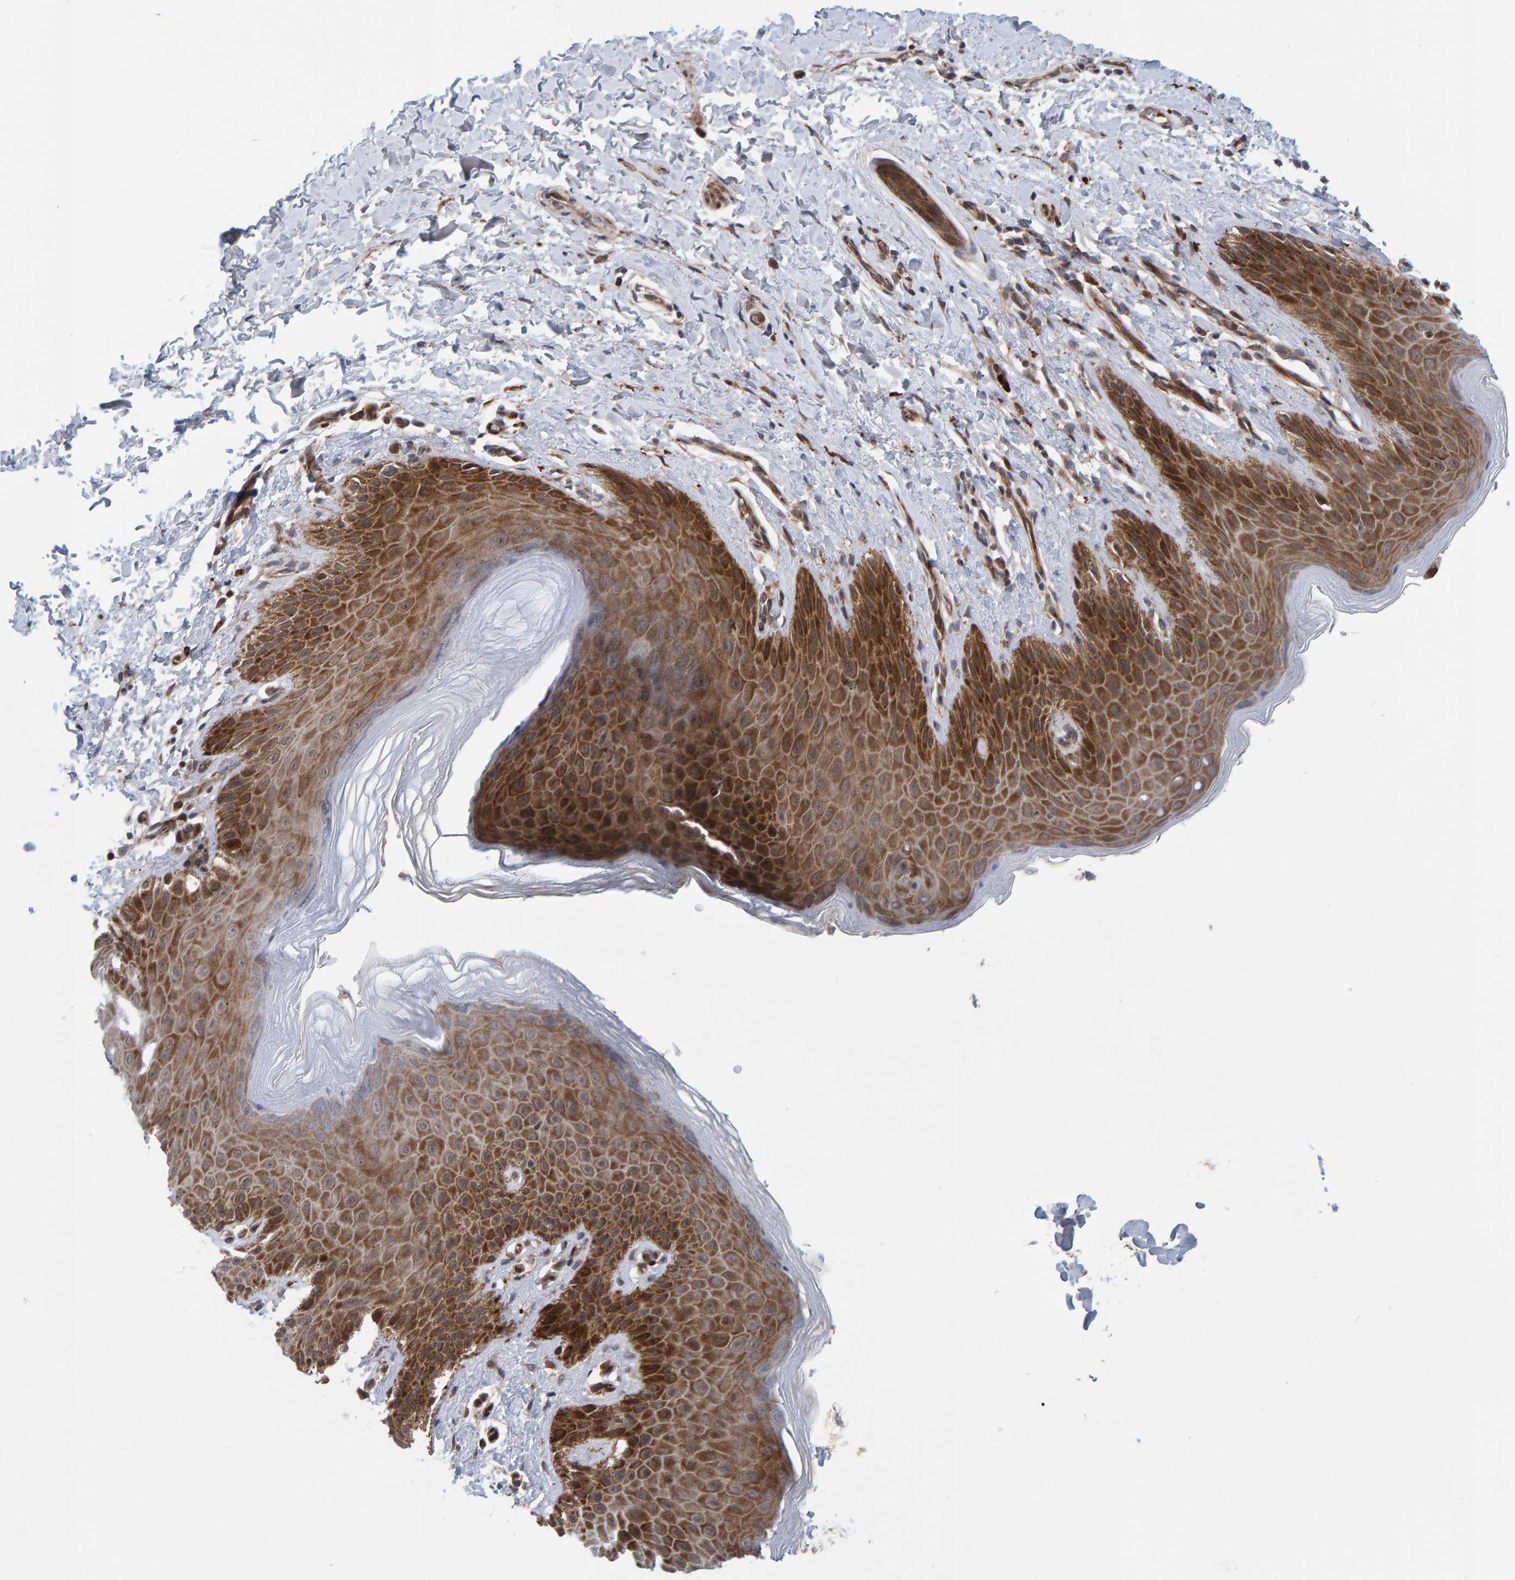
{"staining": {"intensity": "moderate", "quantity": ">75%", "location": "cytoplasmic/membranous"}, "tissue": "skin", "cell_type": "Epidermal cells", "image_type": "normal", "snomed": [{"axis": "morphology", "description": "Normal tissue, NOS"}, {"axis": "topography", "description": "Anal"}, {"axis": "topography", "description": "Peripheral nerve tissue"}], "caption": "Immunohistochemical staining of normal human skin exhibits moderate cytoplasmic/membranous protein staining in approximately >75% of epidermal cells. The staining is performed using DAB brown chromogen to label protein expression. The nuclei are counter-stained blue using hematoxylin.", "gene": "MFSD6L", "patient": {"sex": "male", "age": 44}}